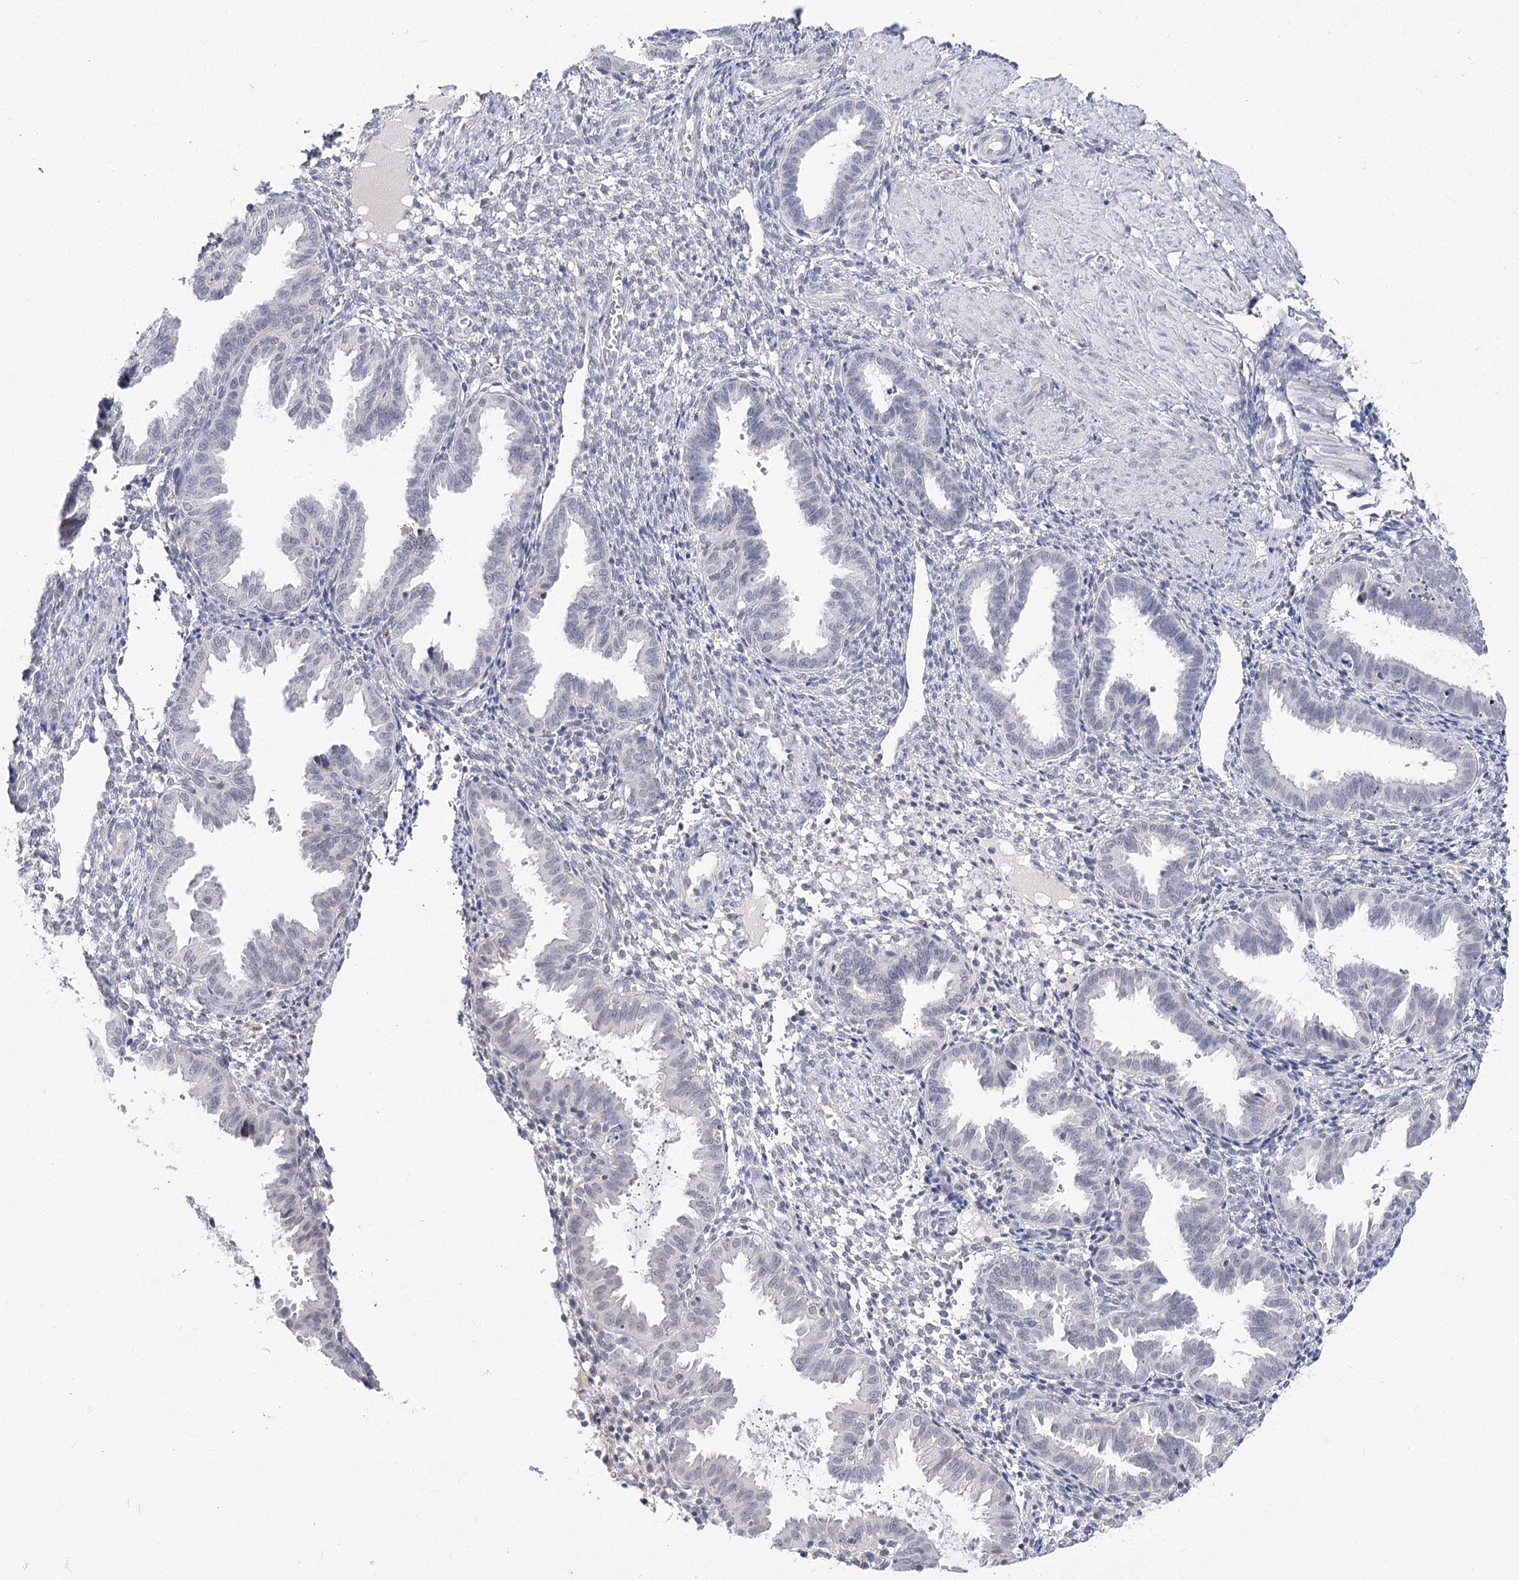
{"staining": {"intensity": "negative", "quantity": "none", "location": "none"}, "tissue": "endometrium", "cell_type": "Cells in endometrial stroma", "image_type": "normal", "snomed": [{"axis": "morphology", "description": "Normal tissue, NOS"}, {"axis": "topography", "description": "Endometrium"}], "caption": "This is an immunohistochemistry (IHC) histopathology image of unremarkable endometrium. There is no staining in cells in endometrial stroma.", "gene": "ATP10B", "patient": {"sex": "female", "age": 33}}